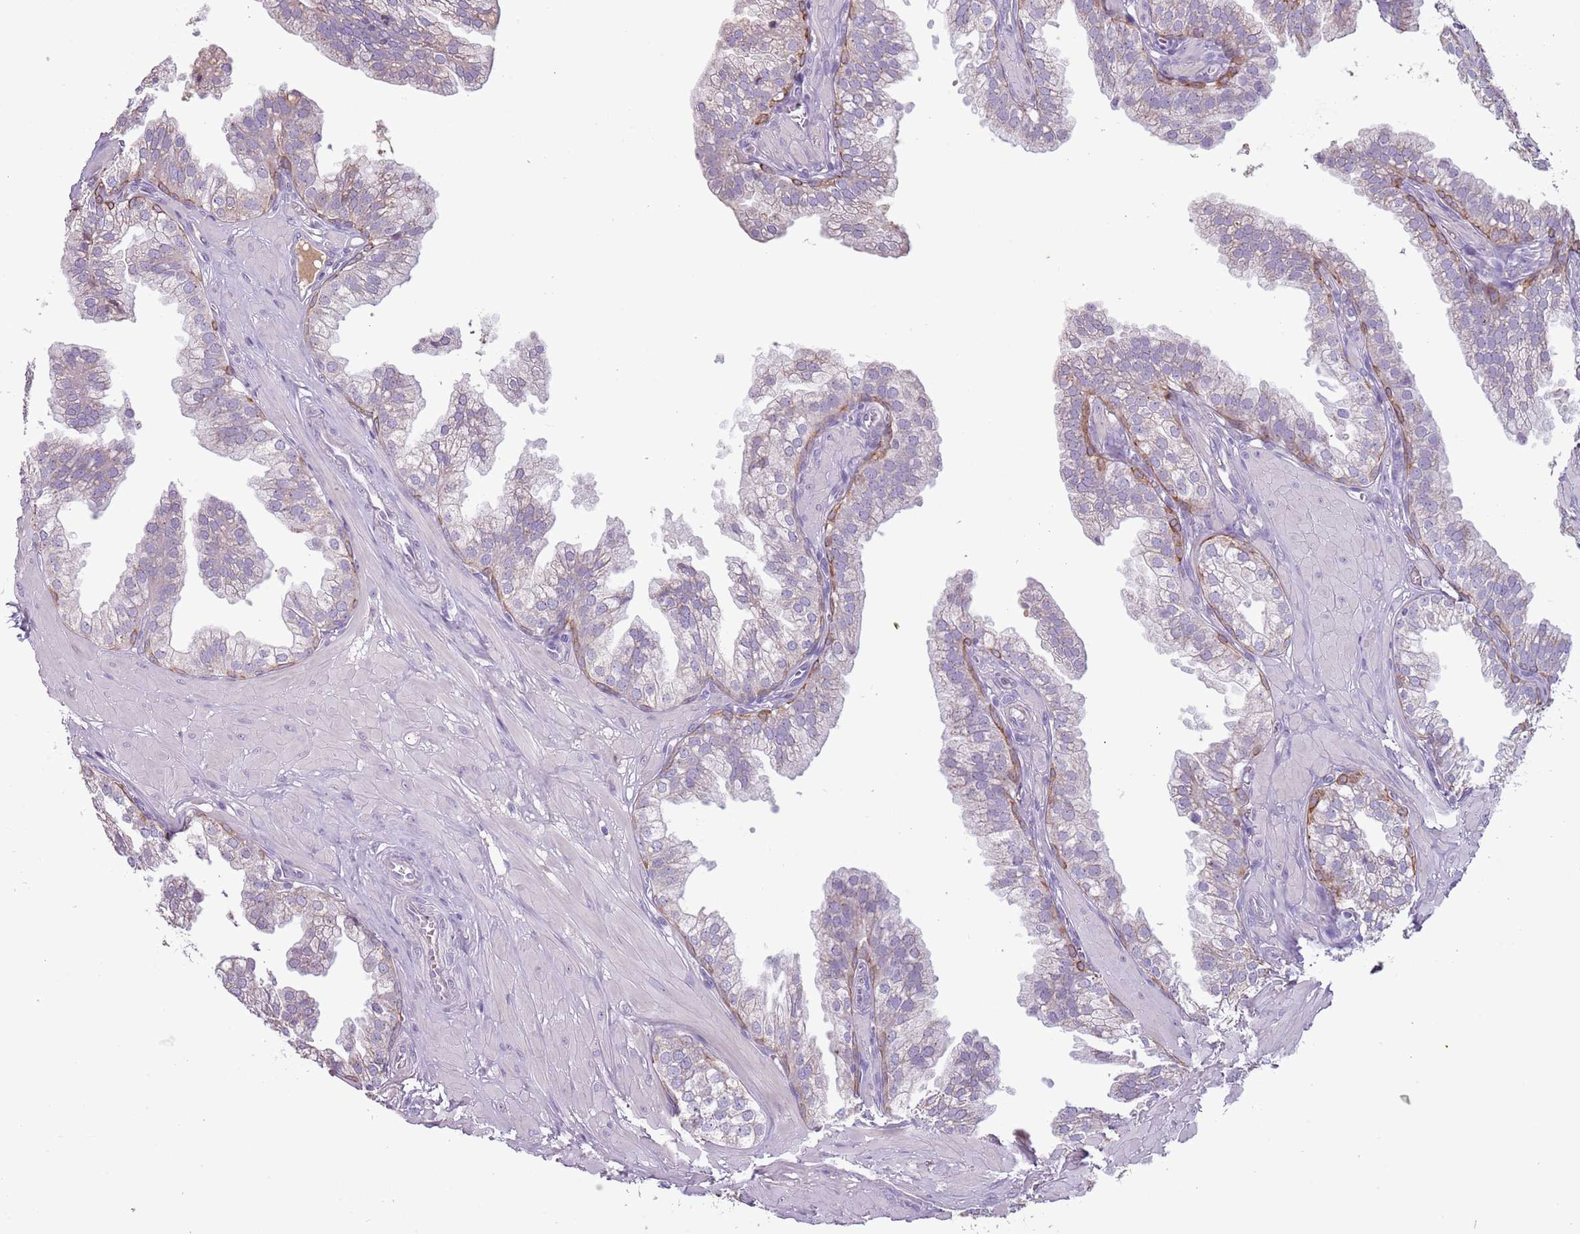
{"staining": {"intensity": "moderate", "quantity": "<25%", "location": "cytoplasmic/membranous"}, "tissue": "prostate", "cell_type": "Glandular cells", "image_type": "normal", "snomed": [{"axis": "morphology", "description": "Normal tissue, NOS"}, {"axis": "topography", "description": "Prostate"}, {"axis": "topography", "description": "Peripheral nerve tissue"}], "caption": "Prostate stained with IHC reveals moderate cytoplasmic/membranous staining in approximately <25% of glandular cells.", "gene": "SYS1", "patient": {"sex": "male", "age": 55}}